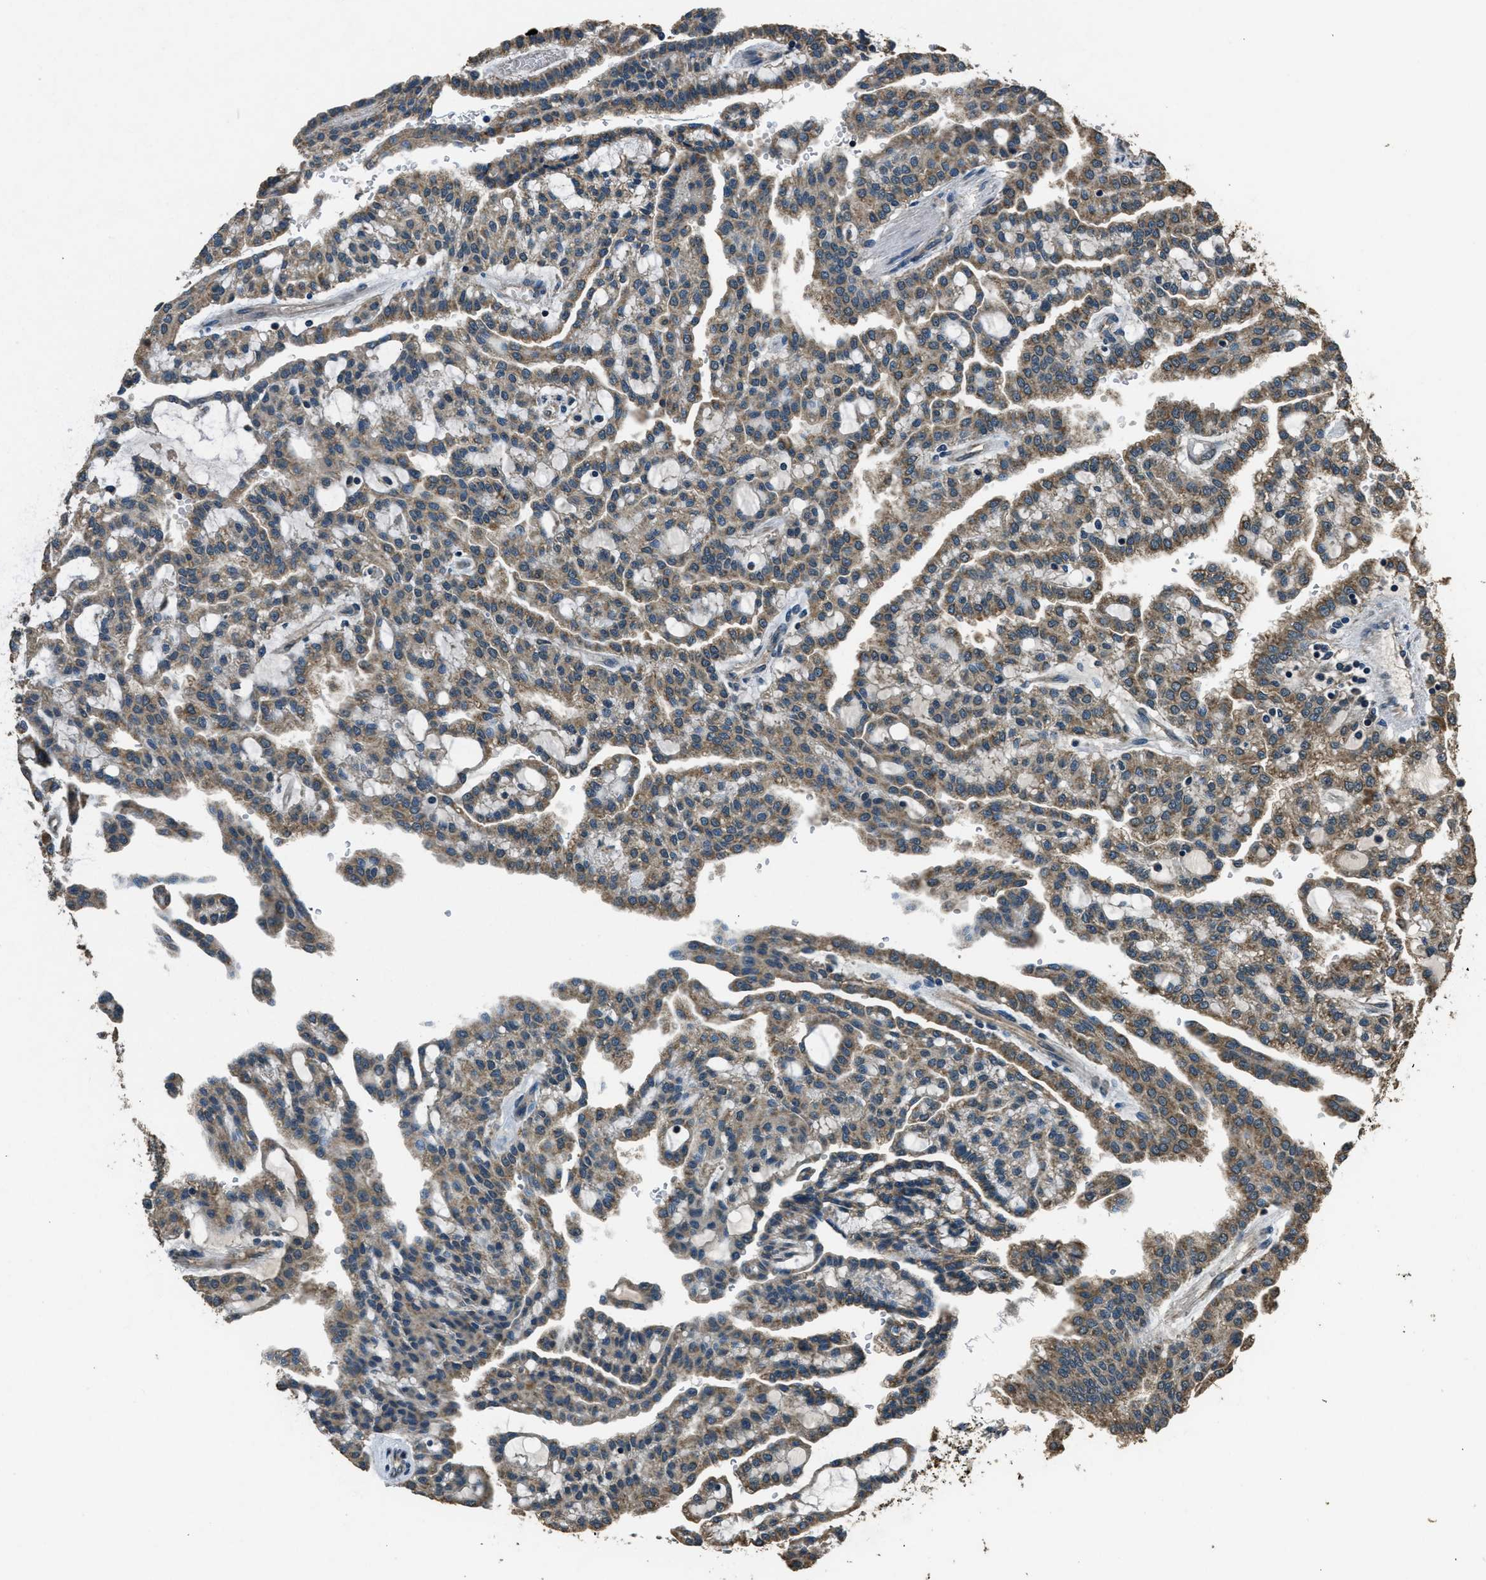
{"staining": {"intensity": "weak", "quantity": ">75%", "location": "cytoplasmic/membranous"}, "tissue": "renal cancer", "cell_type": "Tumor cells", "image_type": "cancer", "snomed": [{"axis": "morphology", "description": "Adenocarcinoma, NOS"}, {"axis": "topography", "description": "Kidney"}], "caption": "Protein staining of renal adenocarcinoma tissue reveals weak cytoplasmic/membranous positivity in approximately >75% of tumor cells. (DAB IHC with brightfield microscopy, high magnification).", "gene": "SALL3", "patient": {"sex": "male", "age": 63}}